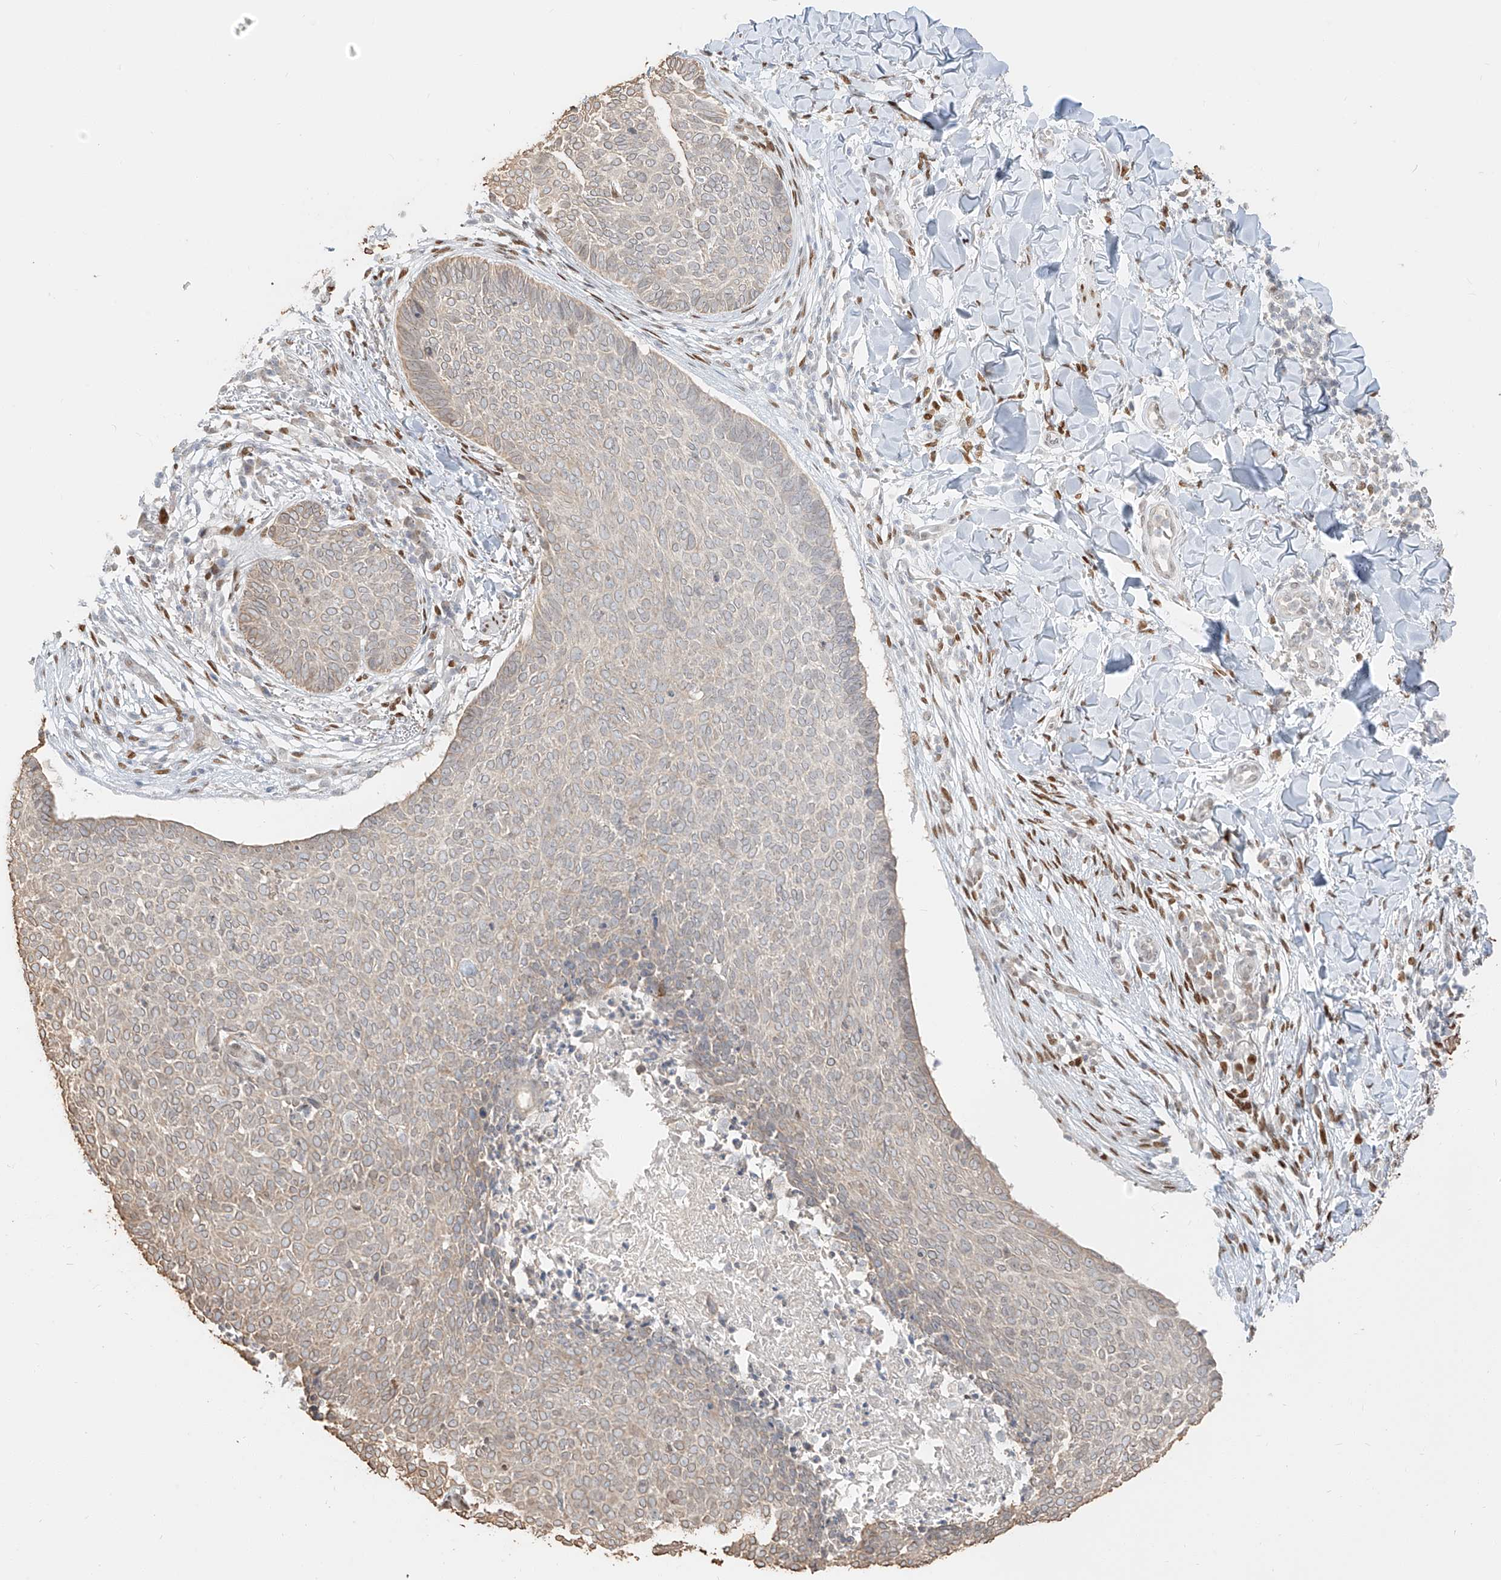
{"staining": {"intensity": "weak", "quantity": "25%-75%", "location": "cytoplasmic/membranous"}, "tissue": "skin cancer", "cell_type": "Tumor cells", "image_type": "cancer", "snomed": [{"axis": "morphology", "description": "Normal tissue, NOS"}, {"axis": "morphology", "description": "Basal cell carcinoma"}, {"axis": "topography", "description": "Skin"}], "caption": "This image demonstrates skin cancer stained with IHC to label a protein in brown. The cytoplasmic/membranous of tumor cells show weak positivity for the protein. Nuclei are counter-stained blue.", "gene": "ZNF774", "patient": {"sex": "male", "age": 50}}